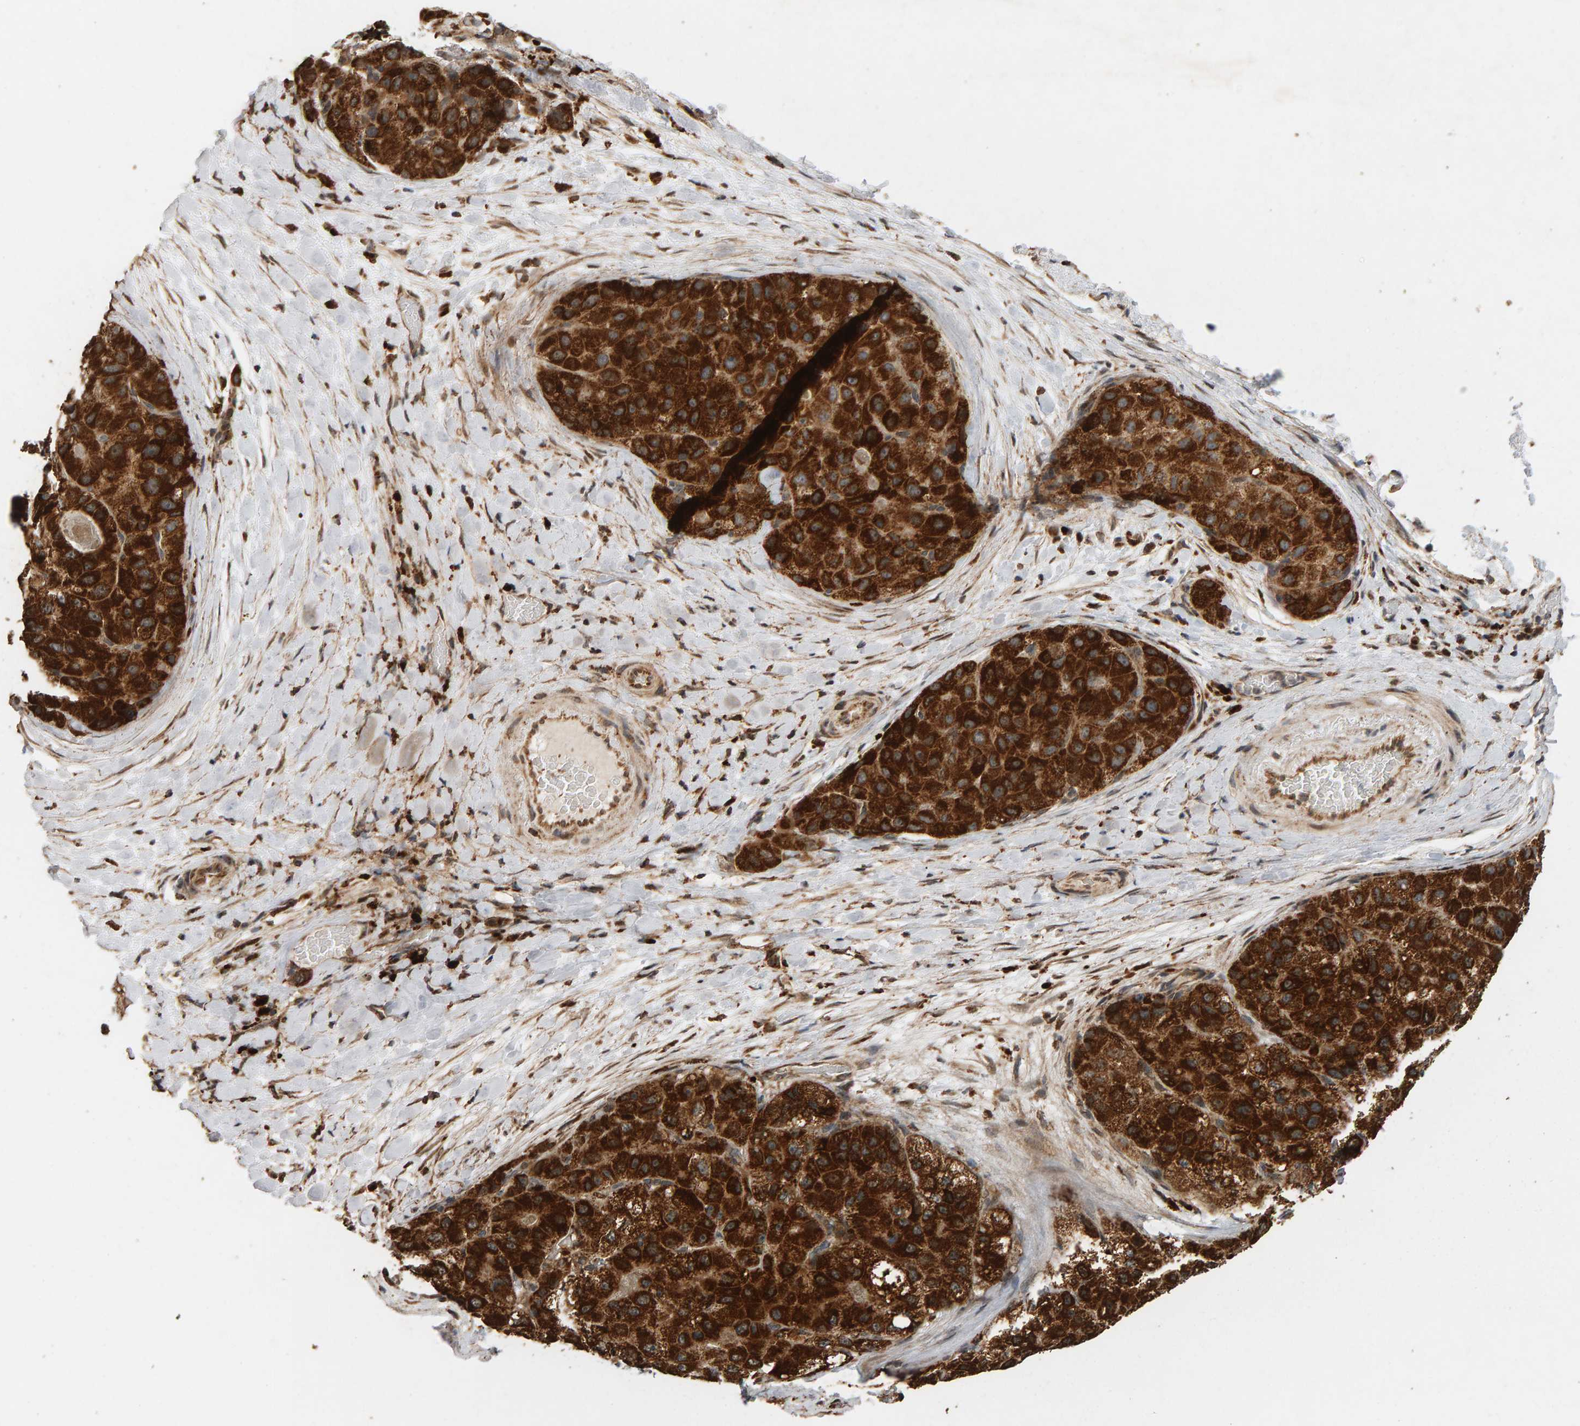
{"staining": {"intensity": "strong", "quantity": ">75%", "location": "cytoplasmic/membranous"}, "tissue": "liver cancer", "cell_type": "Tumor cells", "image_type": "cancer", "snomed": [{"axis": "morphology", "description": "Carcinoma, Hepatocellular, NOS"}, {"axis": "topography", "description": "Liver"}], "caption": "Immunohistochemistry micrograph of neoplastic tissue: human liver hepatocellular carcinoma stained using IHC shows high levels of strong protein expression localized specifically in the cytoplasmic/membranous of tumor cells, appearing as a cytoplasmic/membranous brown color.", "gene": "GSTK1", "patient": {"sex": "male", "age": 80}}